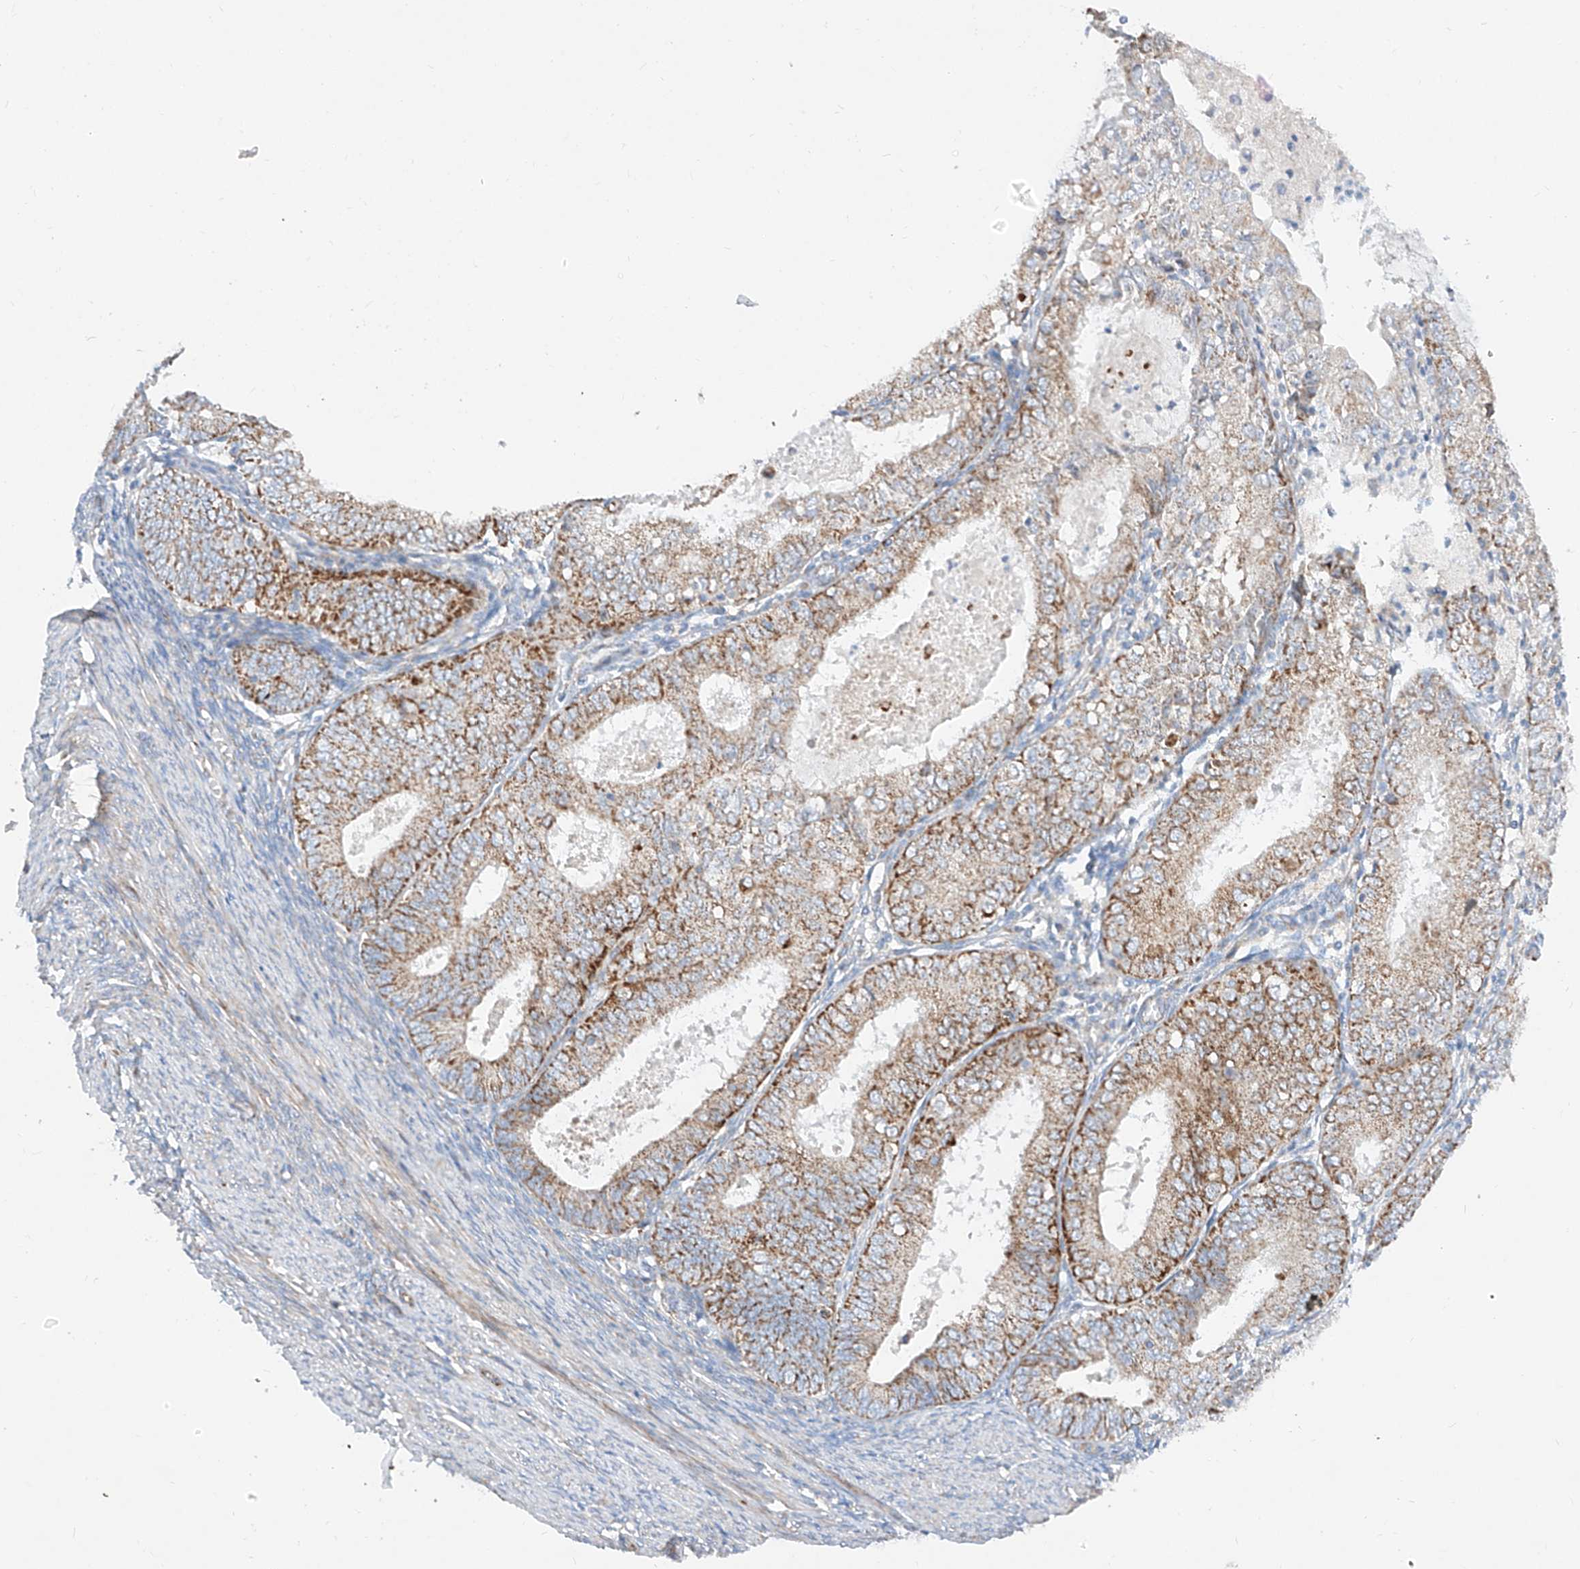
{"staining": {"intensity": "moderate", "quantity": ">75%", "location": "cytoplasmic/membranous"}, "tissue": "endometrial cancer", "cell_type": "Tumor cells", "image_type": "cancer", "snomed": [{"axis": "morphology", "description": "Adenocarcinoma, NOS"}, {"axis": "topography", "description": "Endometrium"}], "caption": "This micrograph exhibits immunohistochemistry staining of human adenocarcinoma (endometrial), with medium moderate cytoplasmic/membranous positivity in approximately >75% of tumor cells.", "gene": "CST9", "patient": {"sex": "female", "age": 57}}